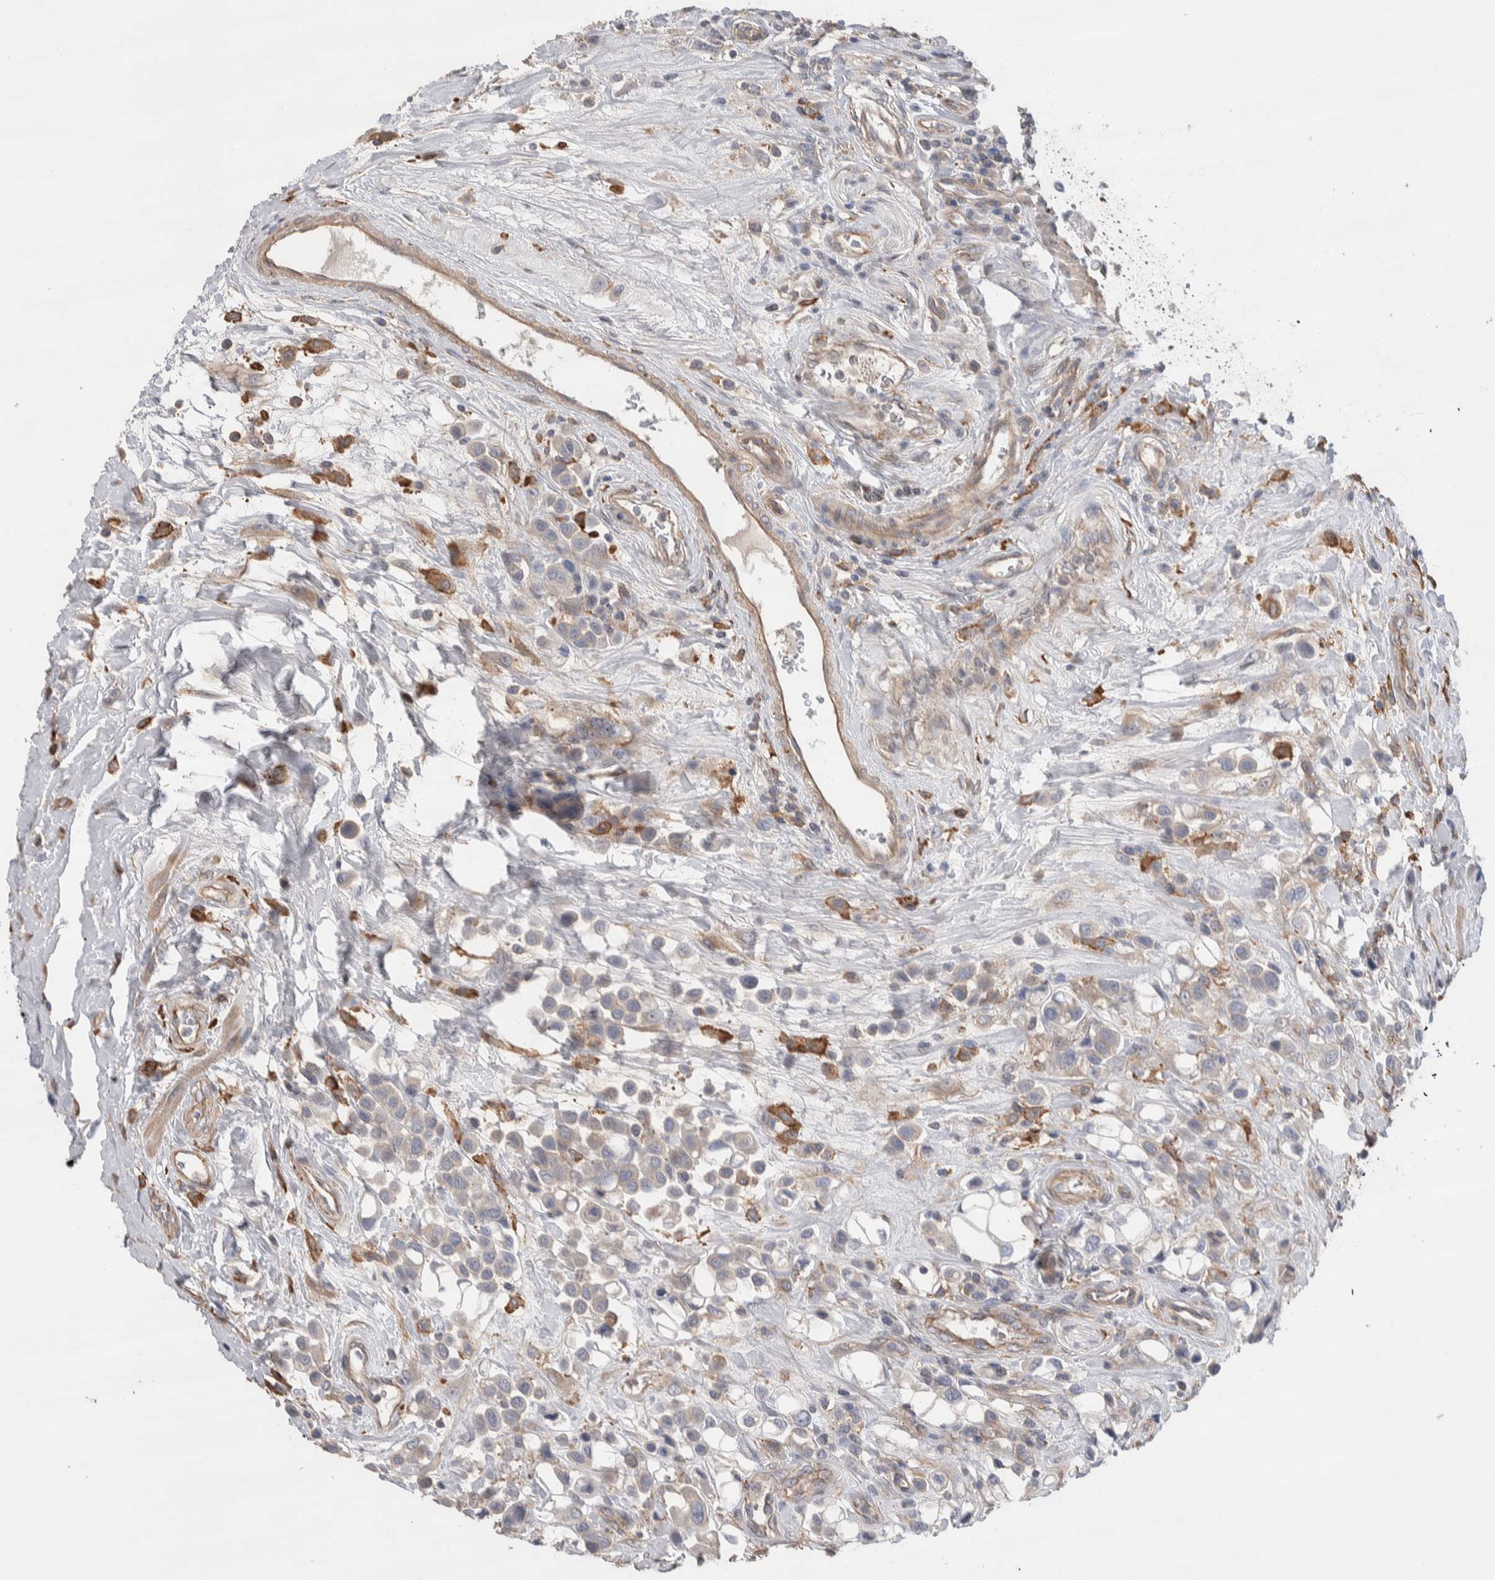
{"staining": {"intensity": "weak", "quantity": "25%-75%", "location": "cytoplasmic/membranous"}, "tissue": "urothelial cancer", "cell_type": "Tumor cells", "image_type": "cancer", "snomed": [{"axis": "morphology", "description": "Urothelial carcinoma, High grade"}, {"axis": "topography", "description": "Urinary bladder"}], "caption": "Urothelial carcinoma (high-grade) tissue displays weak cytoplasmic/membranous staining in approximately 25%-75% of tumor cells", "gene": "GCNA", "patient": {"sex": "male", "age": 50}}